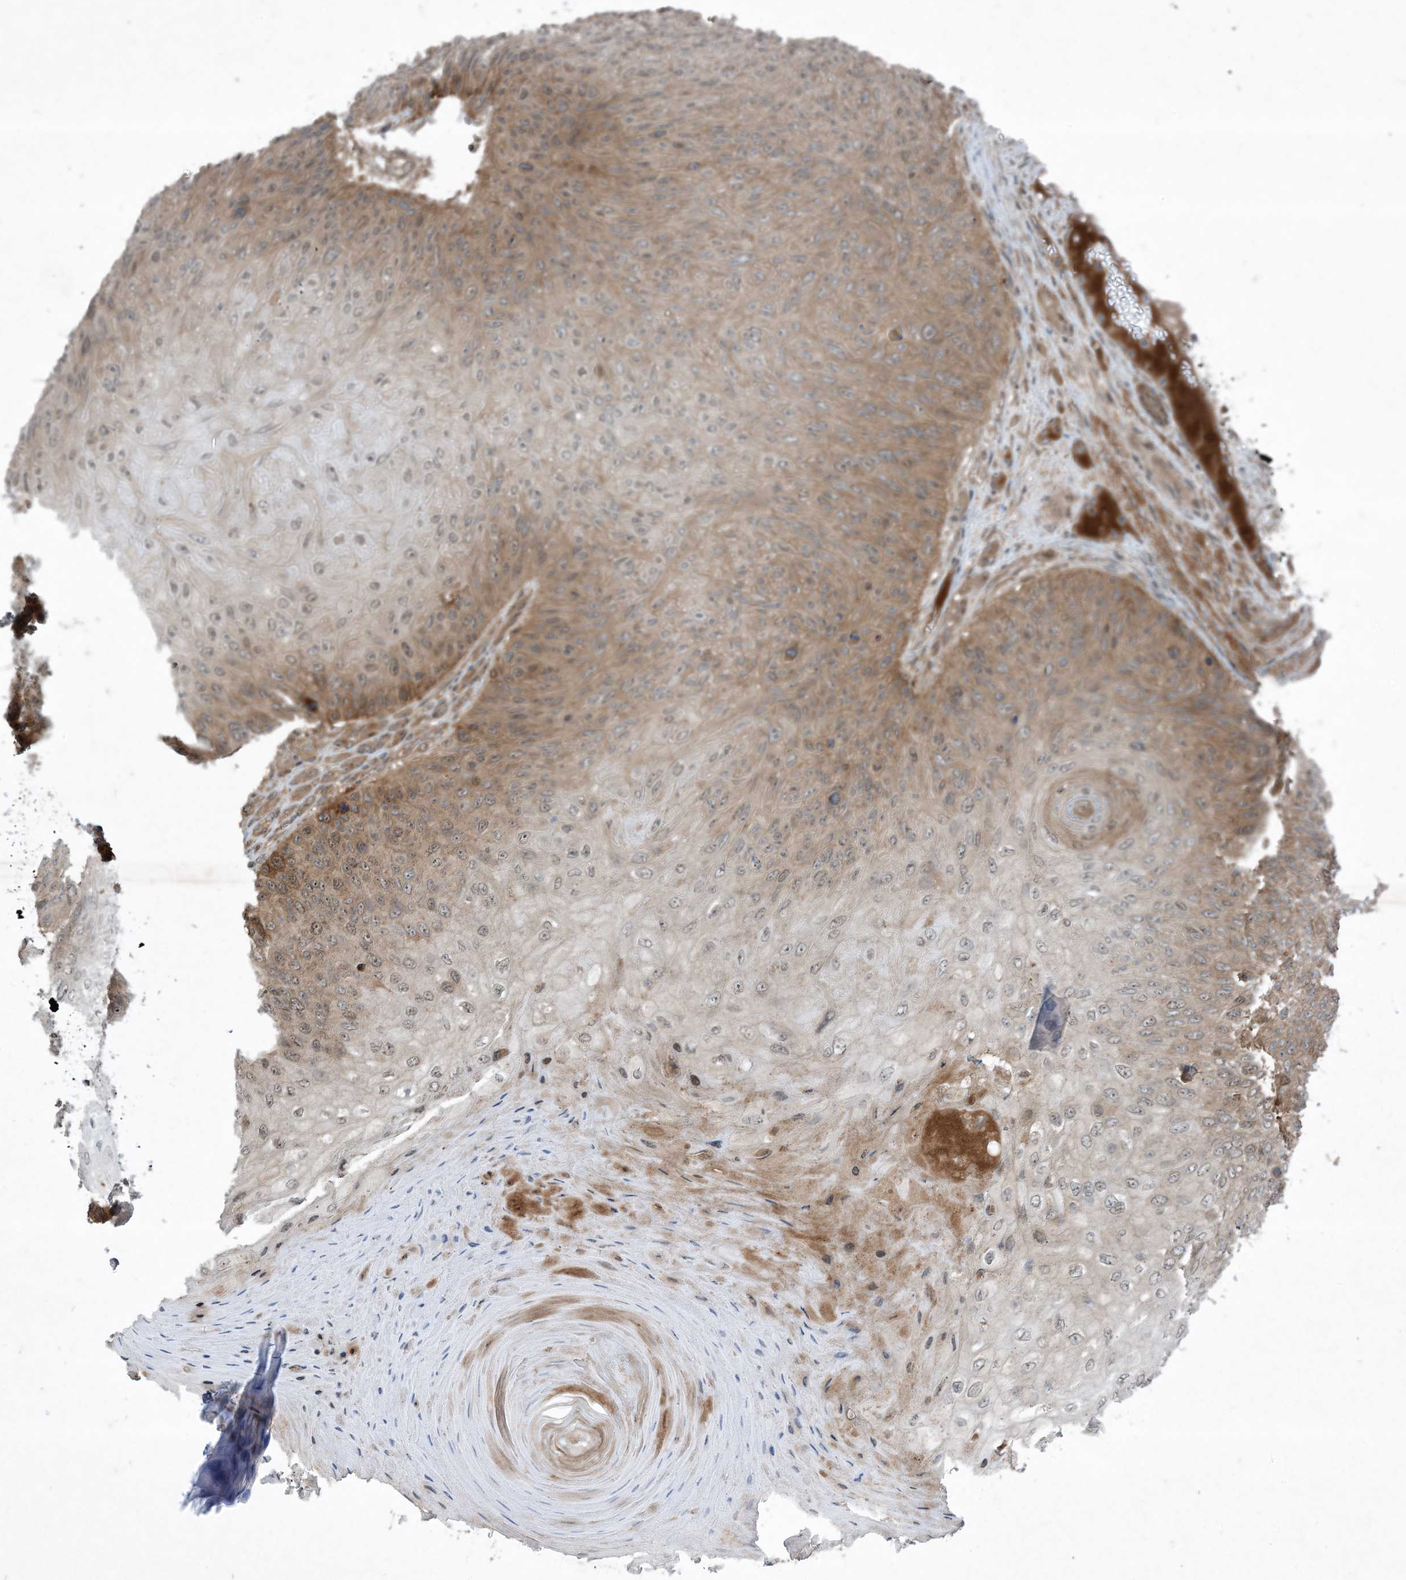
{"staining": {"intensity": "moderate", "quantity": ">75%", "location": "cytoplasmic/membranous"}, "tissue": "skin cancer", "cell_type": "Tumor cells", "image_type": "cancer", "snomed": [{"axis": "morphology", "description": "Squamous cell carcinoma, NOS"}, {"axis": "topography", "description": "Skin"}], "caption": "This photomicrograph displays IHC staining of skin cancer, with medium moderate cytoplasmic/membranous positivity in approximately >75% of tumor cells.", "gene": "STAM2", "patient": {"sex": "female", "age": 88}}